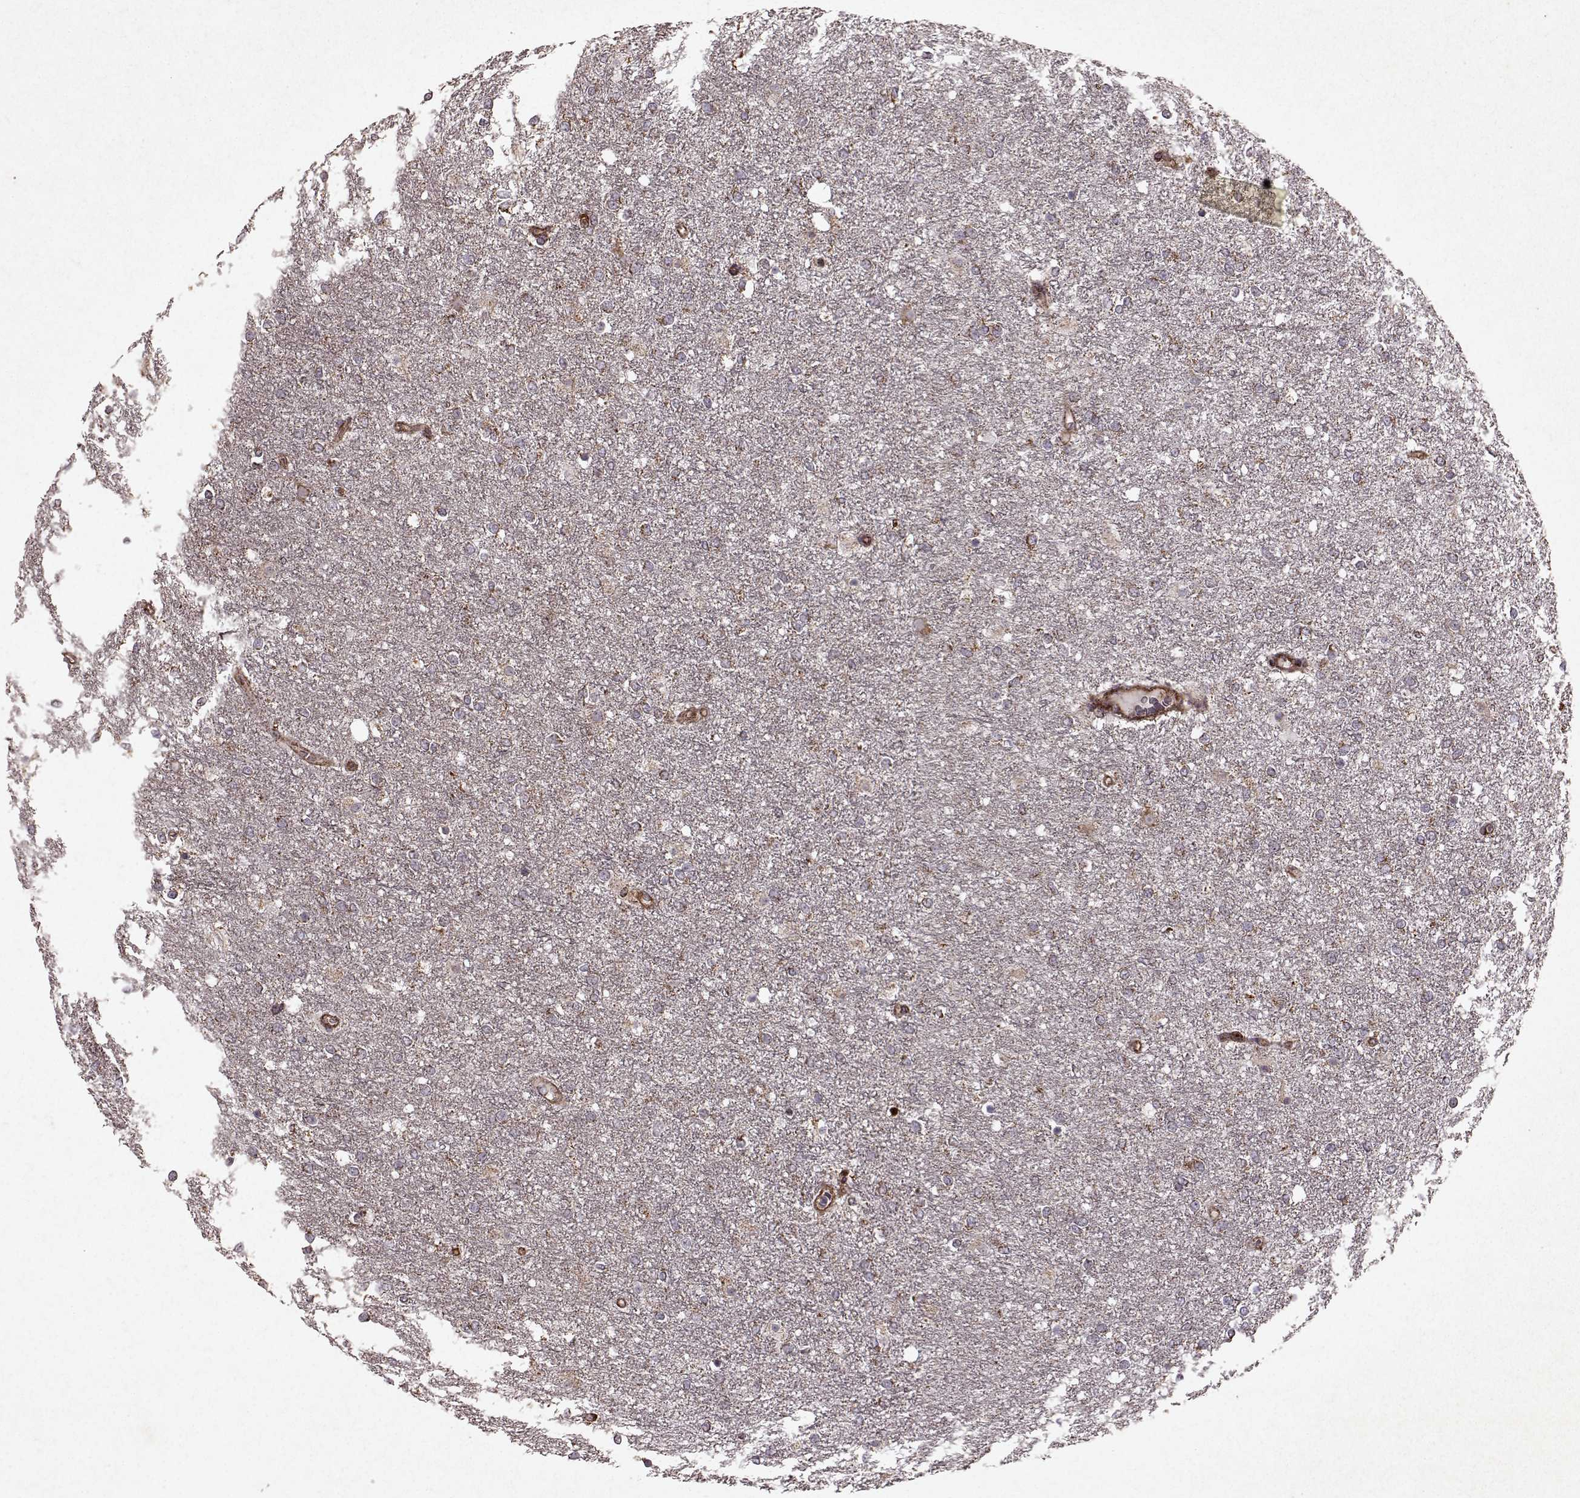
{"staining": {"intensity": "weak", "quantity": "<25%", "location": "cytoplasmic/membranous"}, "tissue": "glioma", "cell_type": "Tumor cells", "image_type": "cancer", "snomed": [{"axis": "morphology", "description": "Glioma, malignant, High grade"}, {"axis": "topography", "description": "Brain"}], "caption": "An immunohistochemistry (IHC) micrograph of high-grade glioma (malignant) is shown. There is no staining in tumor cells of high-grade glioma (malignant).", "gene": "FXN", "patient": {"sex": "female", "age": 61}}